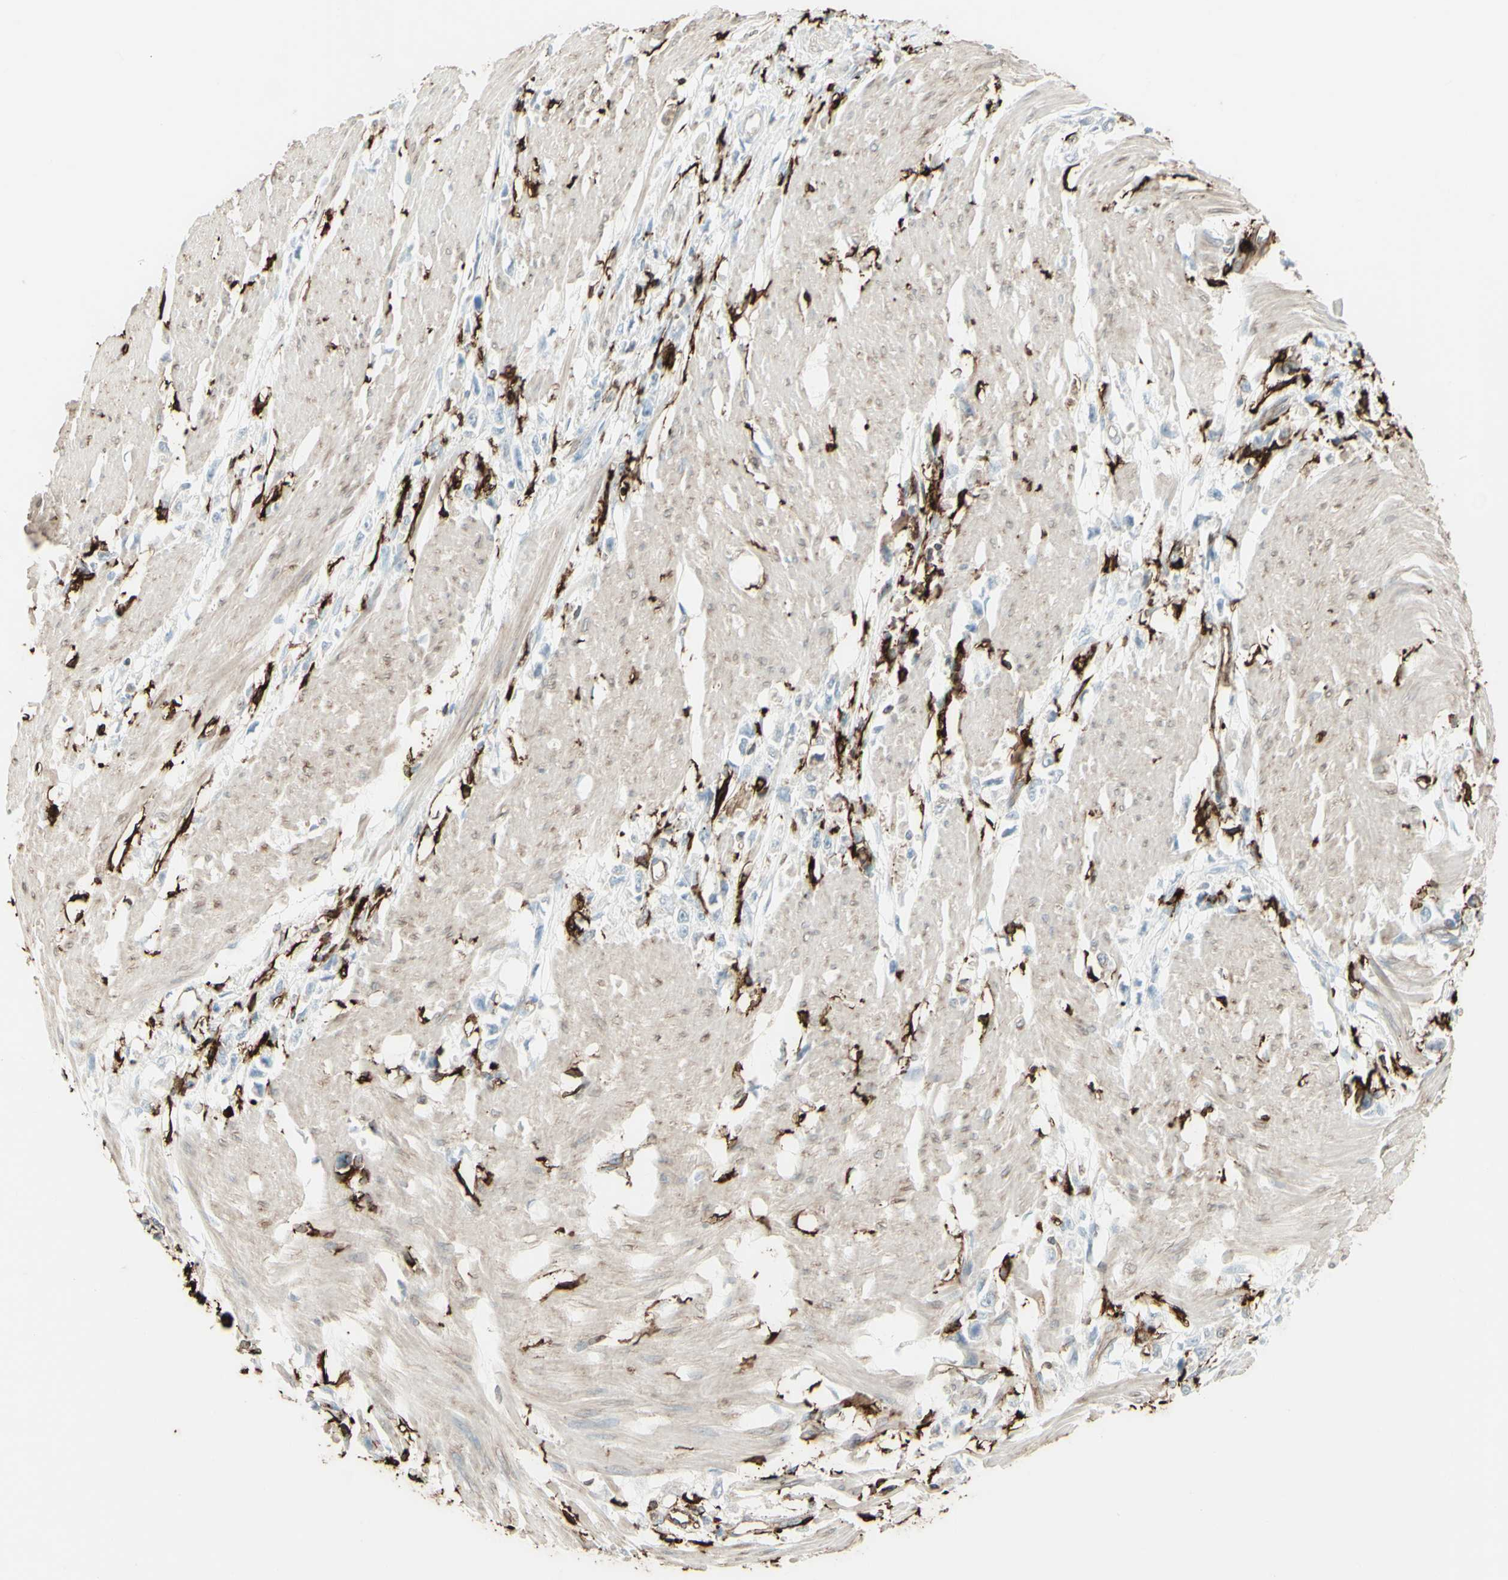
{"staining": {"intensity": "negative", "quantity": "none", "location": "none"}, "tissue": "stomach cancer", "cell_type": "Tumor cells", "image_type": "cancer", "snomed": [{"axis": "morphology", "description": "Adenocarcinoma, NOS"}, {"axis": "topography", "description": "Stomach"}], "caption": "Immunohistochemistry (IHC) histopathology image of neoplastic tissue: stomach cancer stained with DAB reveals no significant protein expression in tumor cells.", "gene": "HLA-DPB1", "patient": {"sex": "female", "age": 59}}